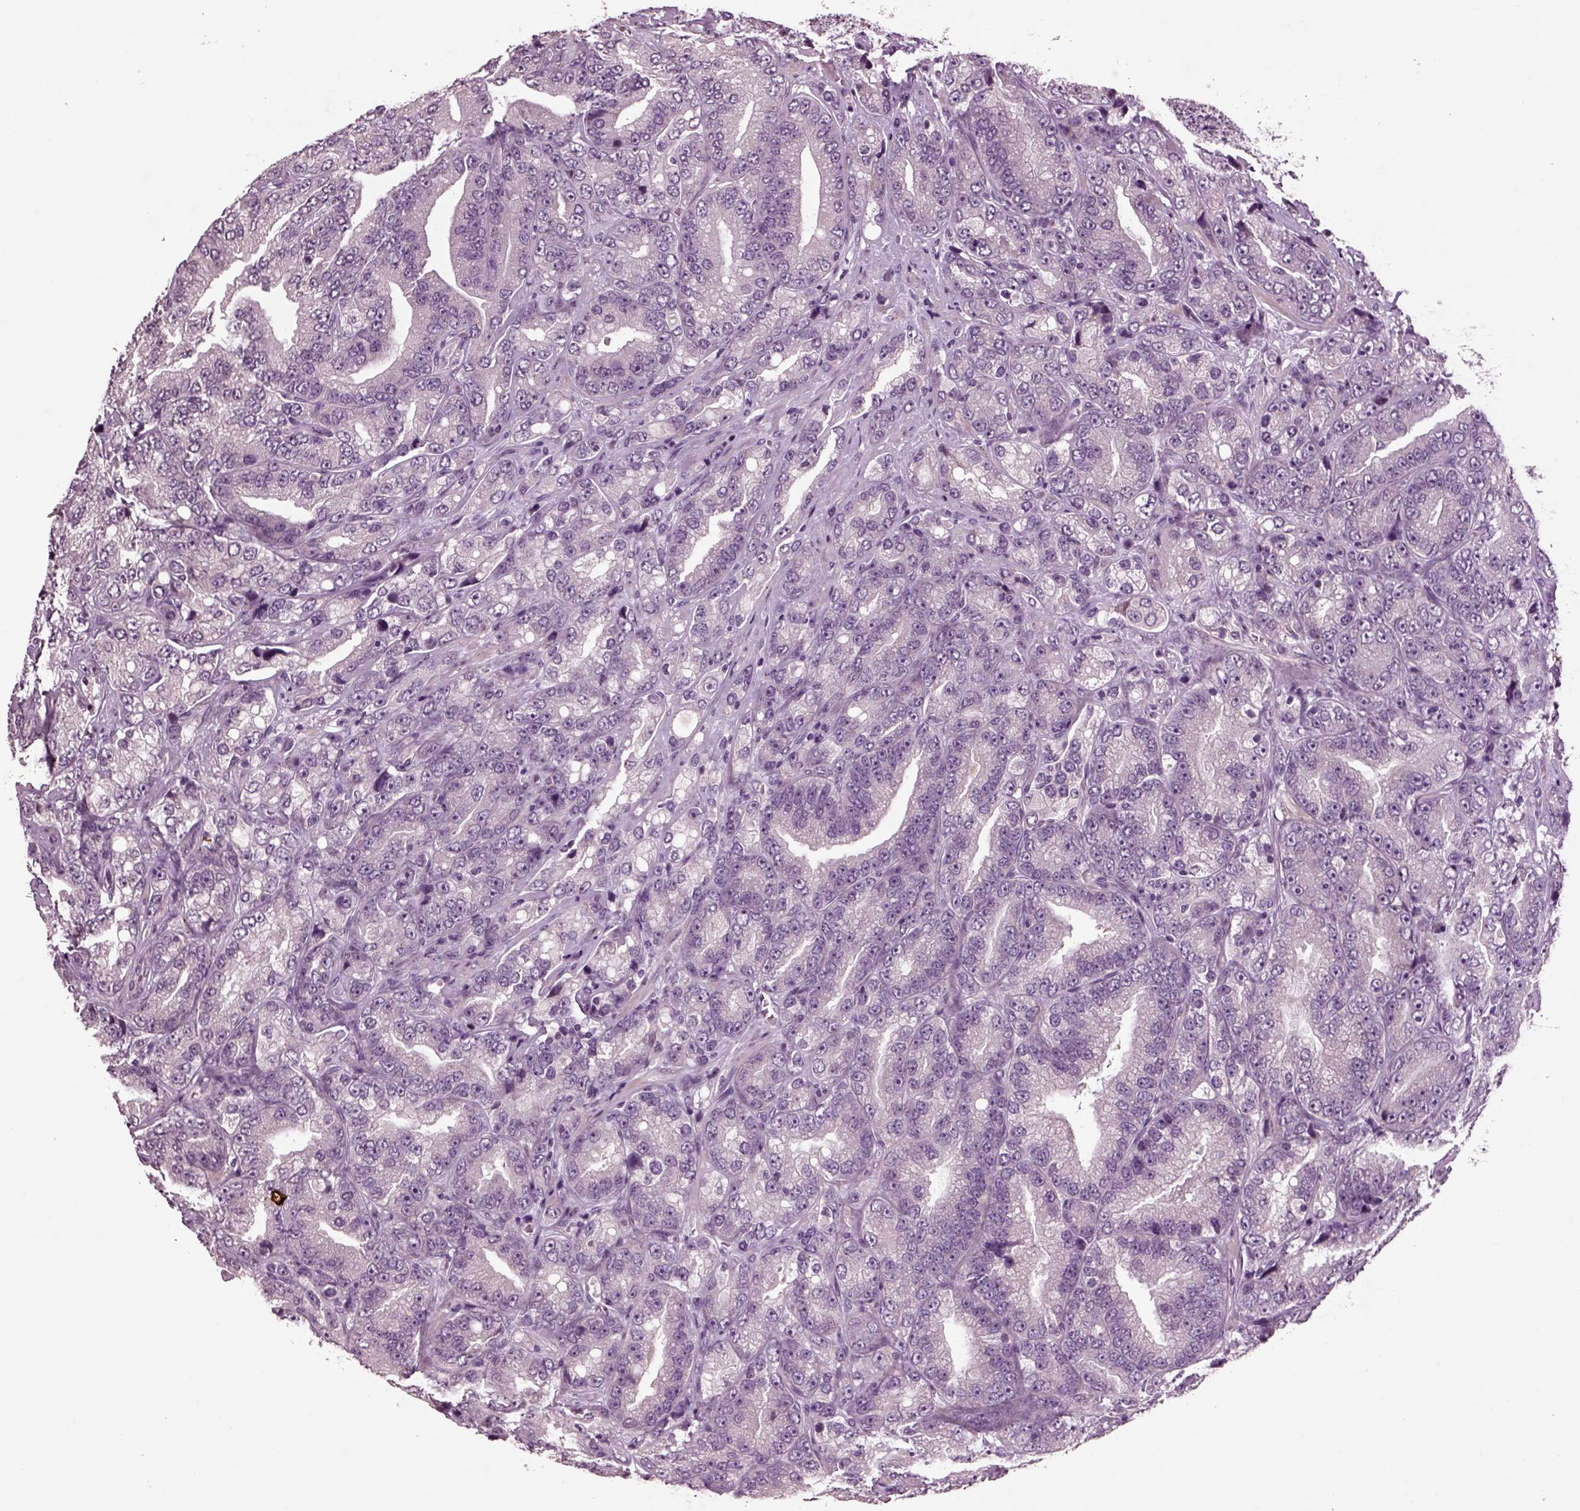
{"staining": {"intensity": "negative", "quantity": "none", "location": "none"}, "tissue": "prostate cancer", "cell_type": "Tumor cells", "image_type": "cancer", "snomed": [{"axis": "morphology", "description": "Adenocarcinoma, NOS"}, {"axis": "topography", "description": "Prostate"}], "caption": "IHC photomicrograph of neoplastic tissue: human prostate adenocarcinoma stained with DAB (3,3'-diaminobenzidine) exhibits no significant protein expression in tumor cells. (Brightfield microscopy of DAB (3,3'-diaminobenzidine) IHC at high magnification).", "gene": "CHGB", "patient": {"sex": "male", "age": 63}}